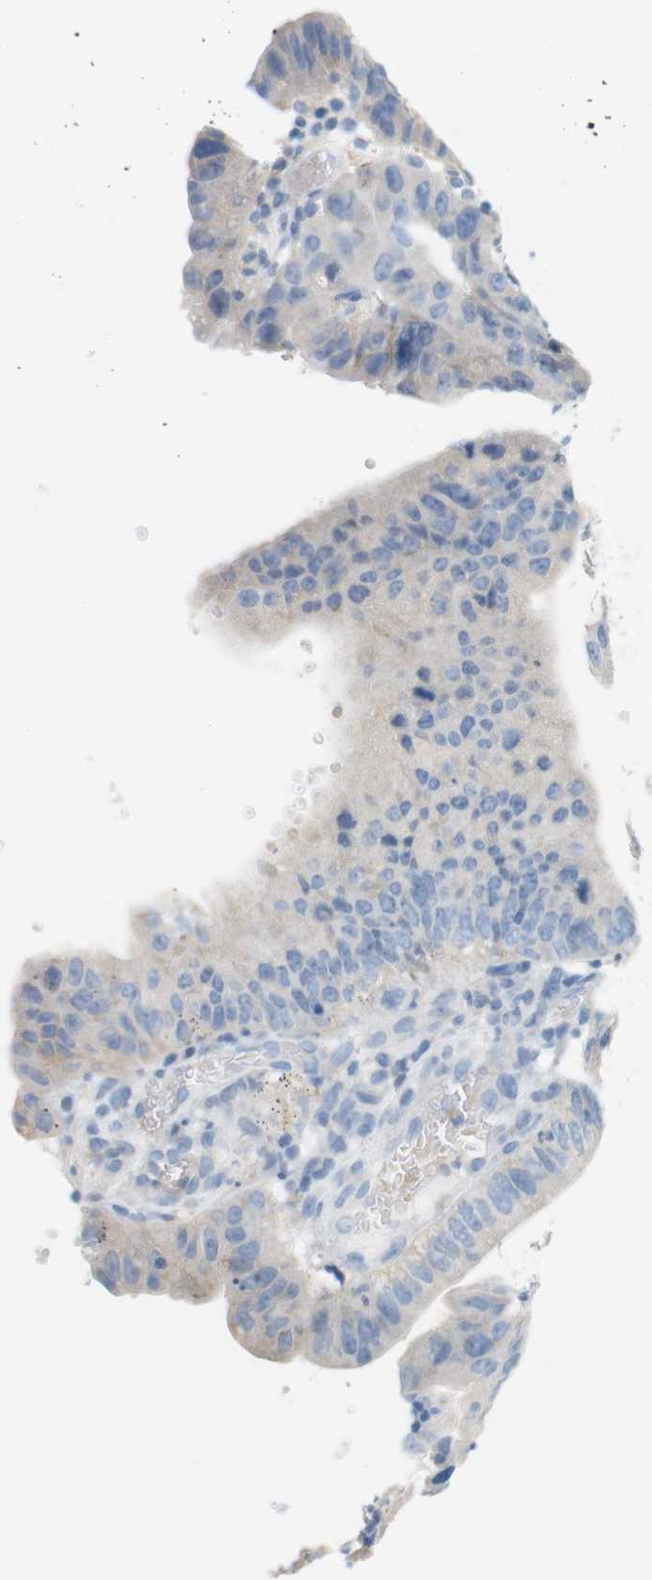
{"staining": {"intensity": "negative", "quantity": "none", "location": "none"}, "tissue": "stomach cancer", "cell_type": "Tumor cells", "image_type": "cancer", "snomed": [{"axis": "morphology", "description": "Adenocarcinoma, NOS"}, {"axis": "topography", "description": "Stomach"}], "caption": "Protein analysis of stomach adenocarcinoma shows no significant positivity in tumor cells.", "gene": "LRRK2", "patient": {"sex": "male", "age": 59}}